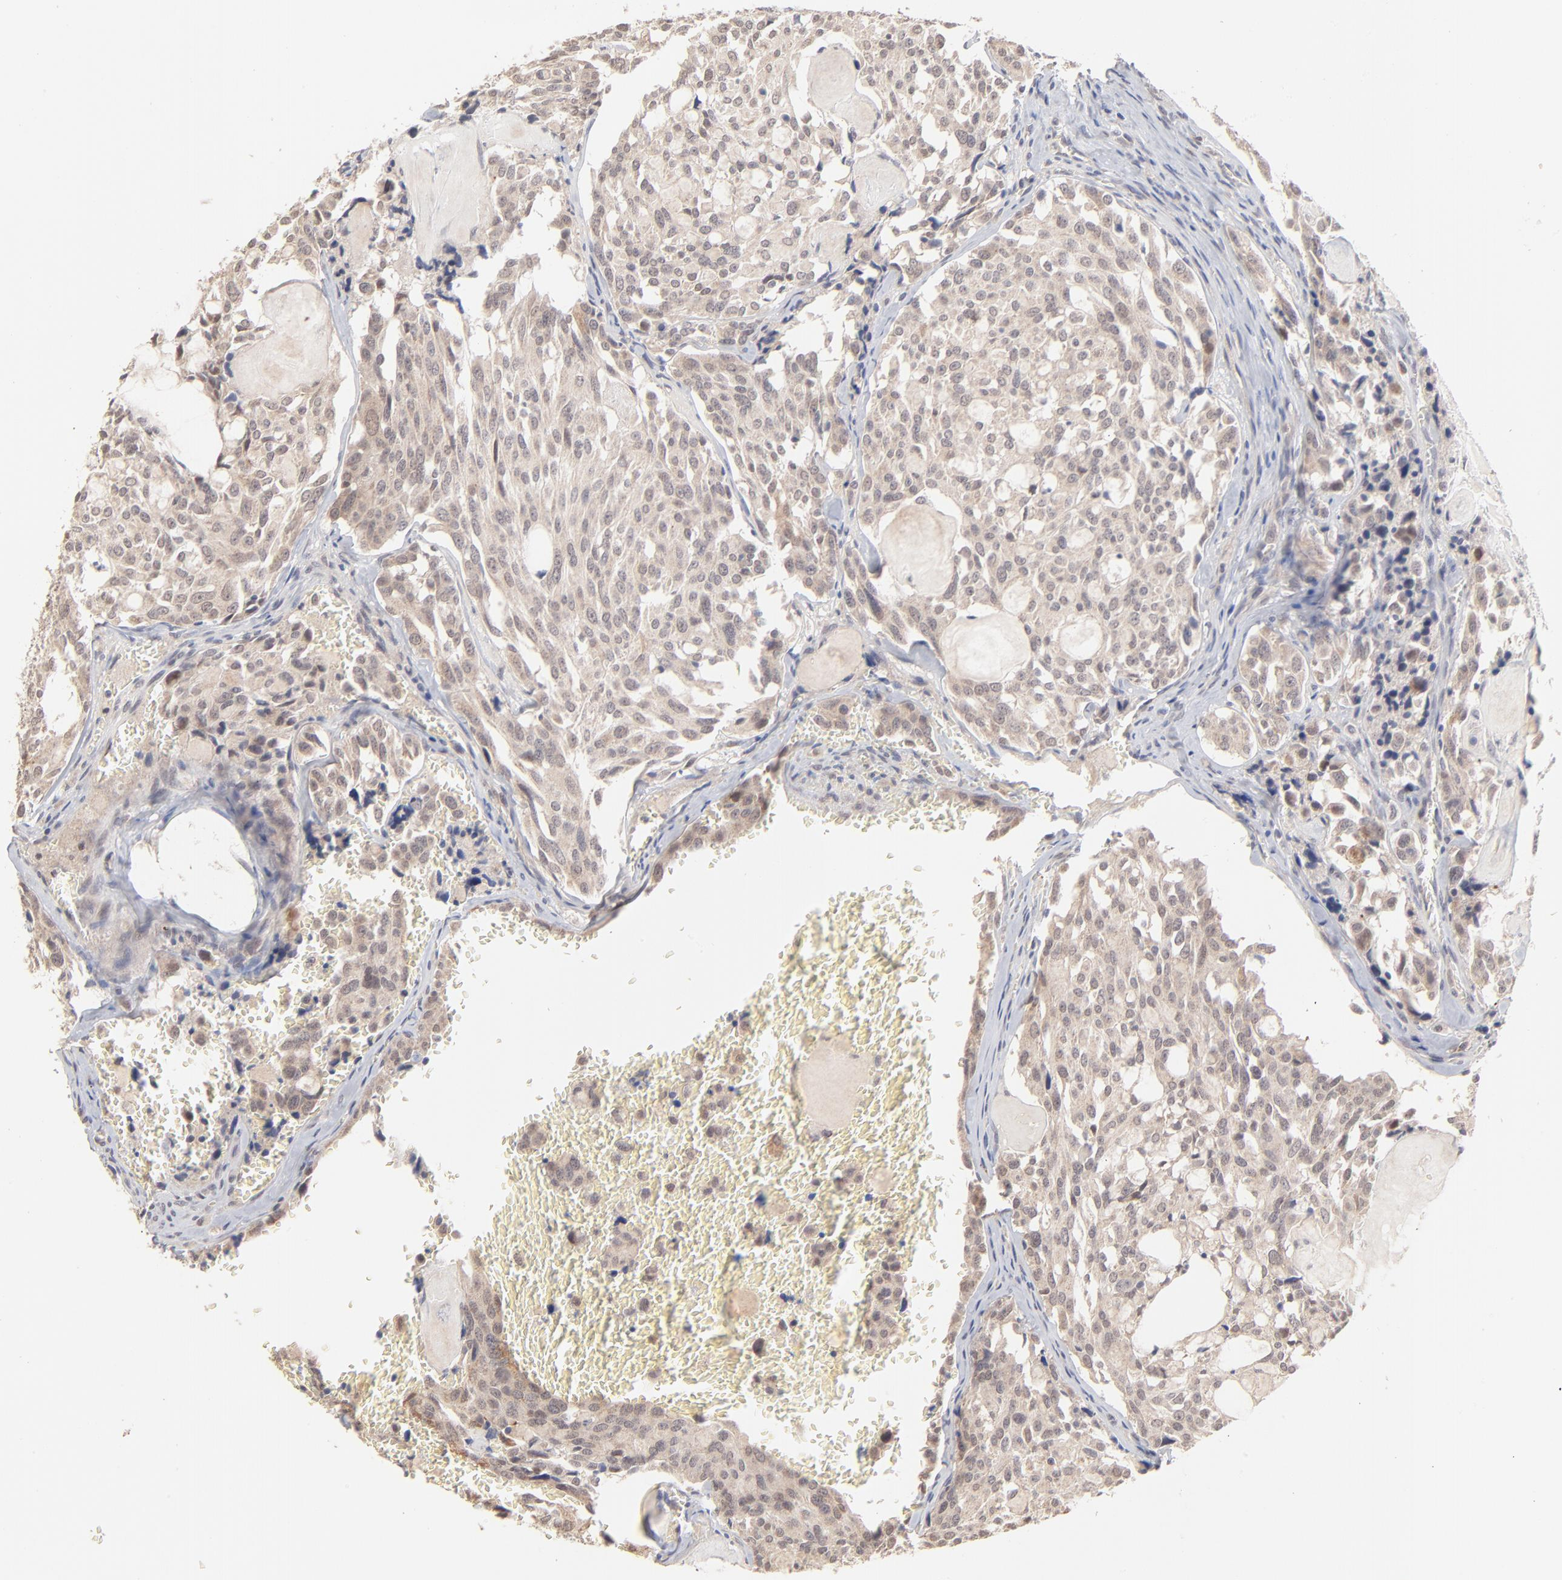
{"staining": {"intensity": "weak", "quantity": "25%-75%", "location": "cytoplasmic/membranous,nuclear"}, "tissue": "thyroid cancer", "cell_type": "Tumor cells", "image_type": "cancer", "snomed": [{"axis": "morphology", "description": "Carcinoma, NOS"}, {"axis": "morphology", "description": "Carcinoid, malignant, NOS"}, {"axis": "topography", "description": "Thyroid gland"}], "caption": "Approximately 25%-75% of tumor cells in thyroid cancer show weak cytoplasmic/membranous and nuclear protein positivity as visualized by brown immunohistochemical staining.", "gene": "MSL2", "patient": {"sex": "male", "age": 33}}